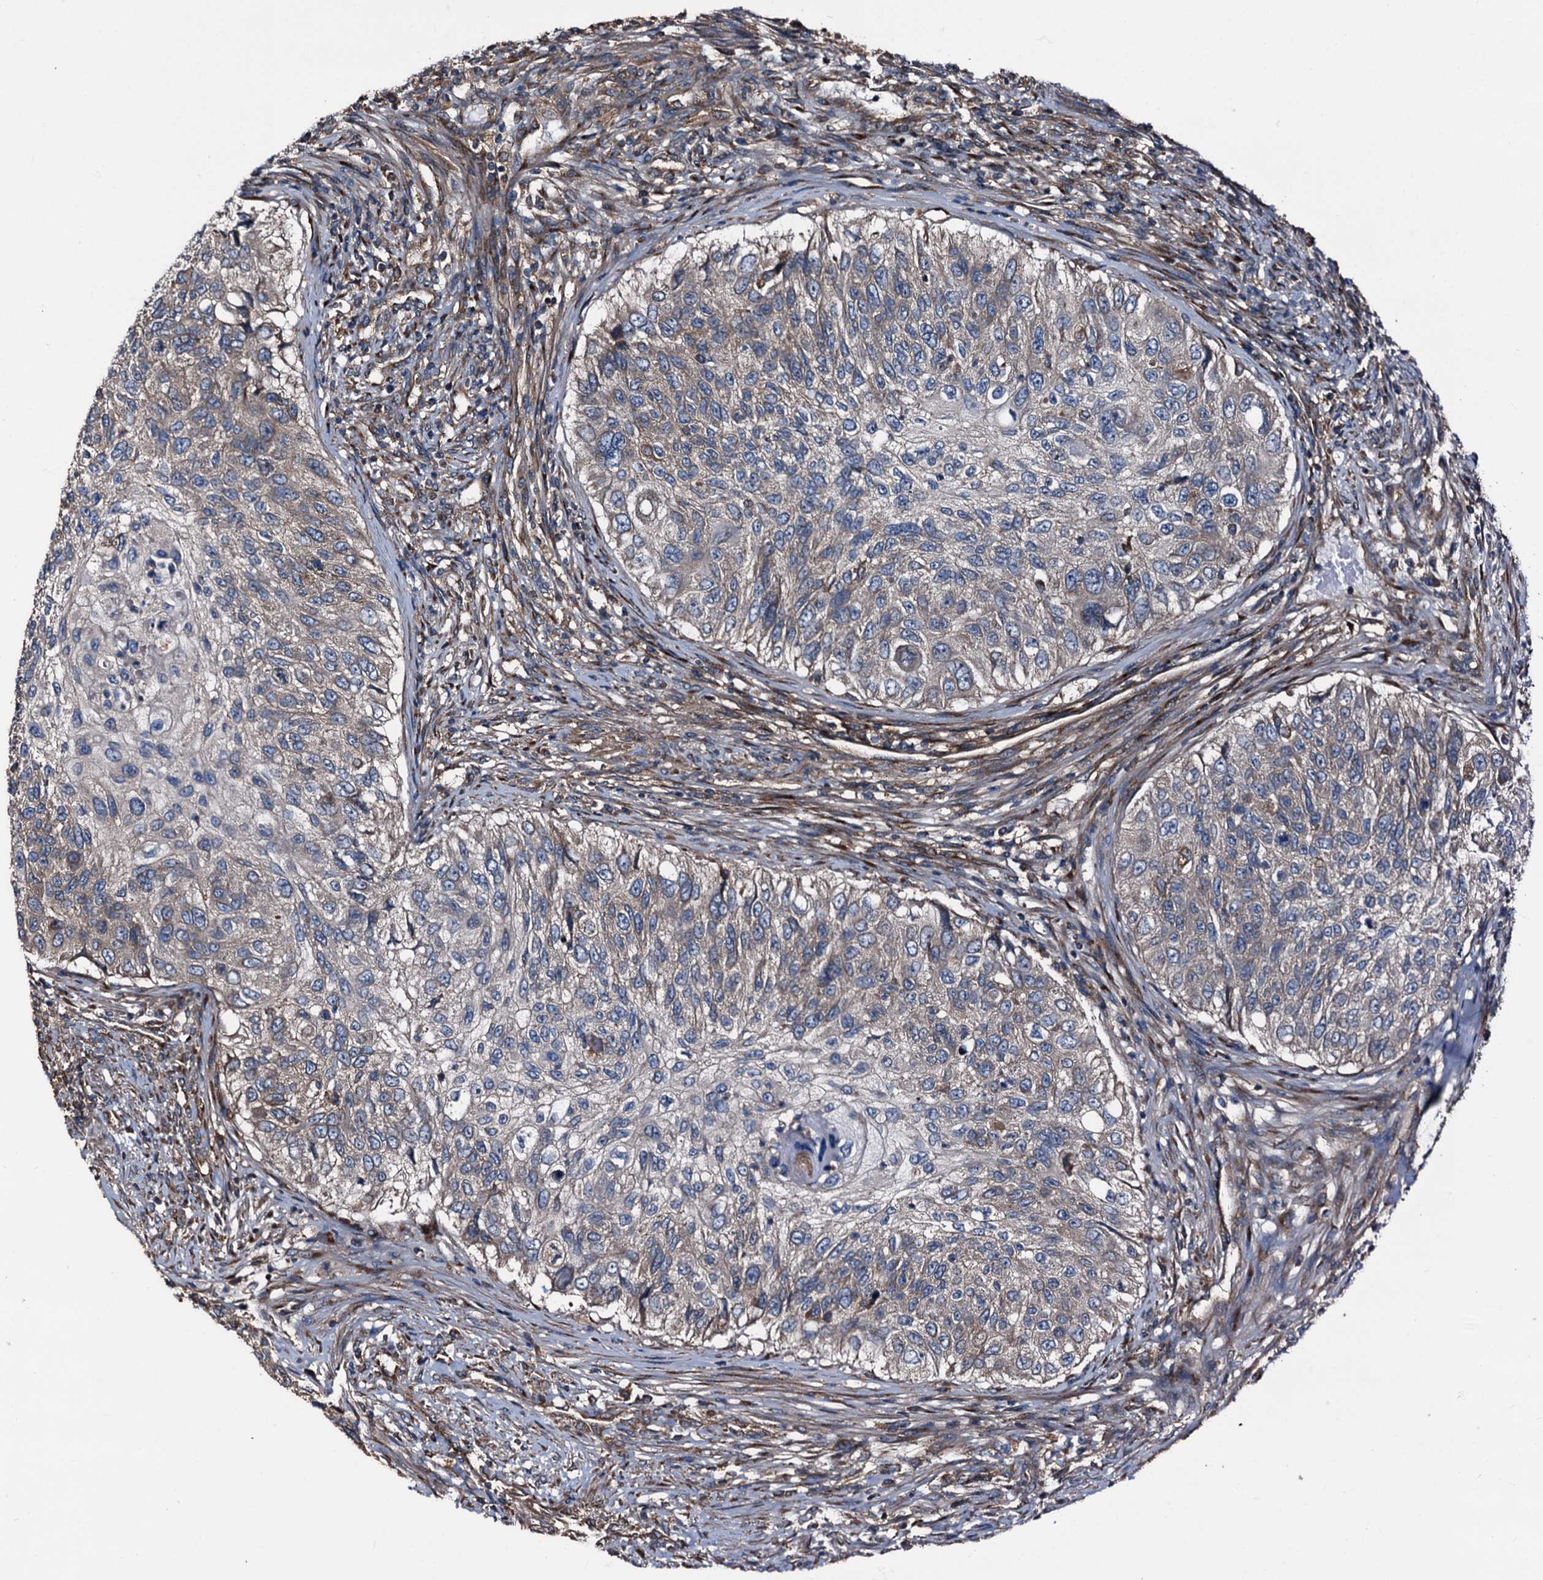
{"staining": {"intensity": "negative", "quantity": "none", "location": "none"}, "tissue": "urothelial cancer", "cell_type": "Tumor cells", "image_type": "cancer", "snomed": [{"axis": "morphology", "description": "Urothelial carcinoma, High grade"}, {"axis": "topography", "description": "Urinary bladder"}], "caption": "Tumor cells show no significant staining in urothelial cancer.", "gene": "PEX5", "patient": {"sex": "female", "age": 60}}